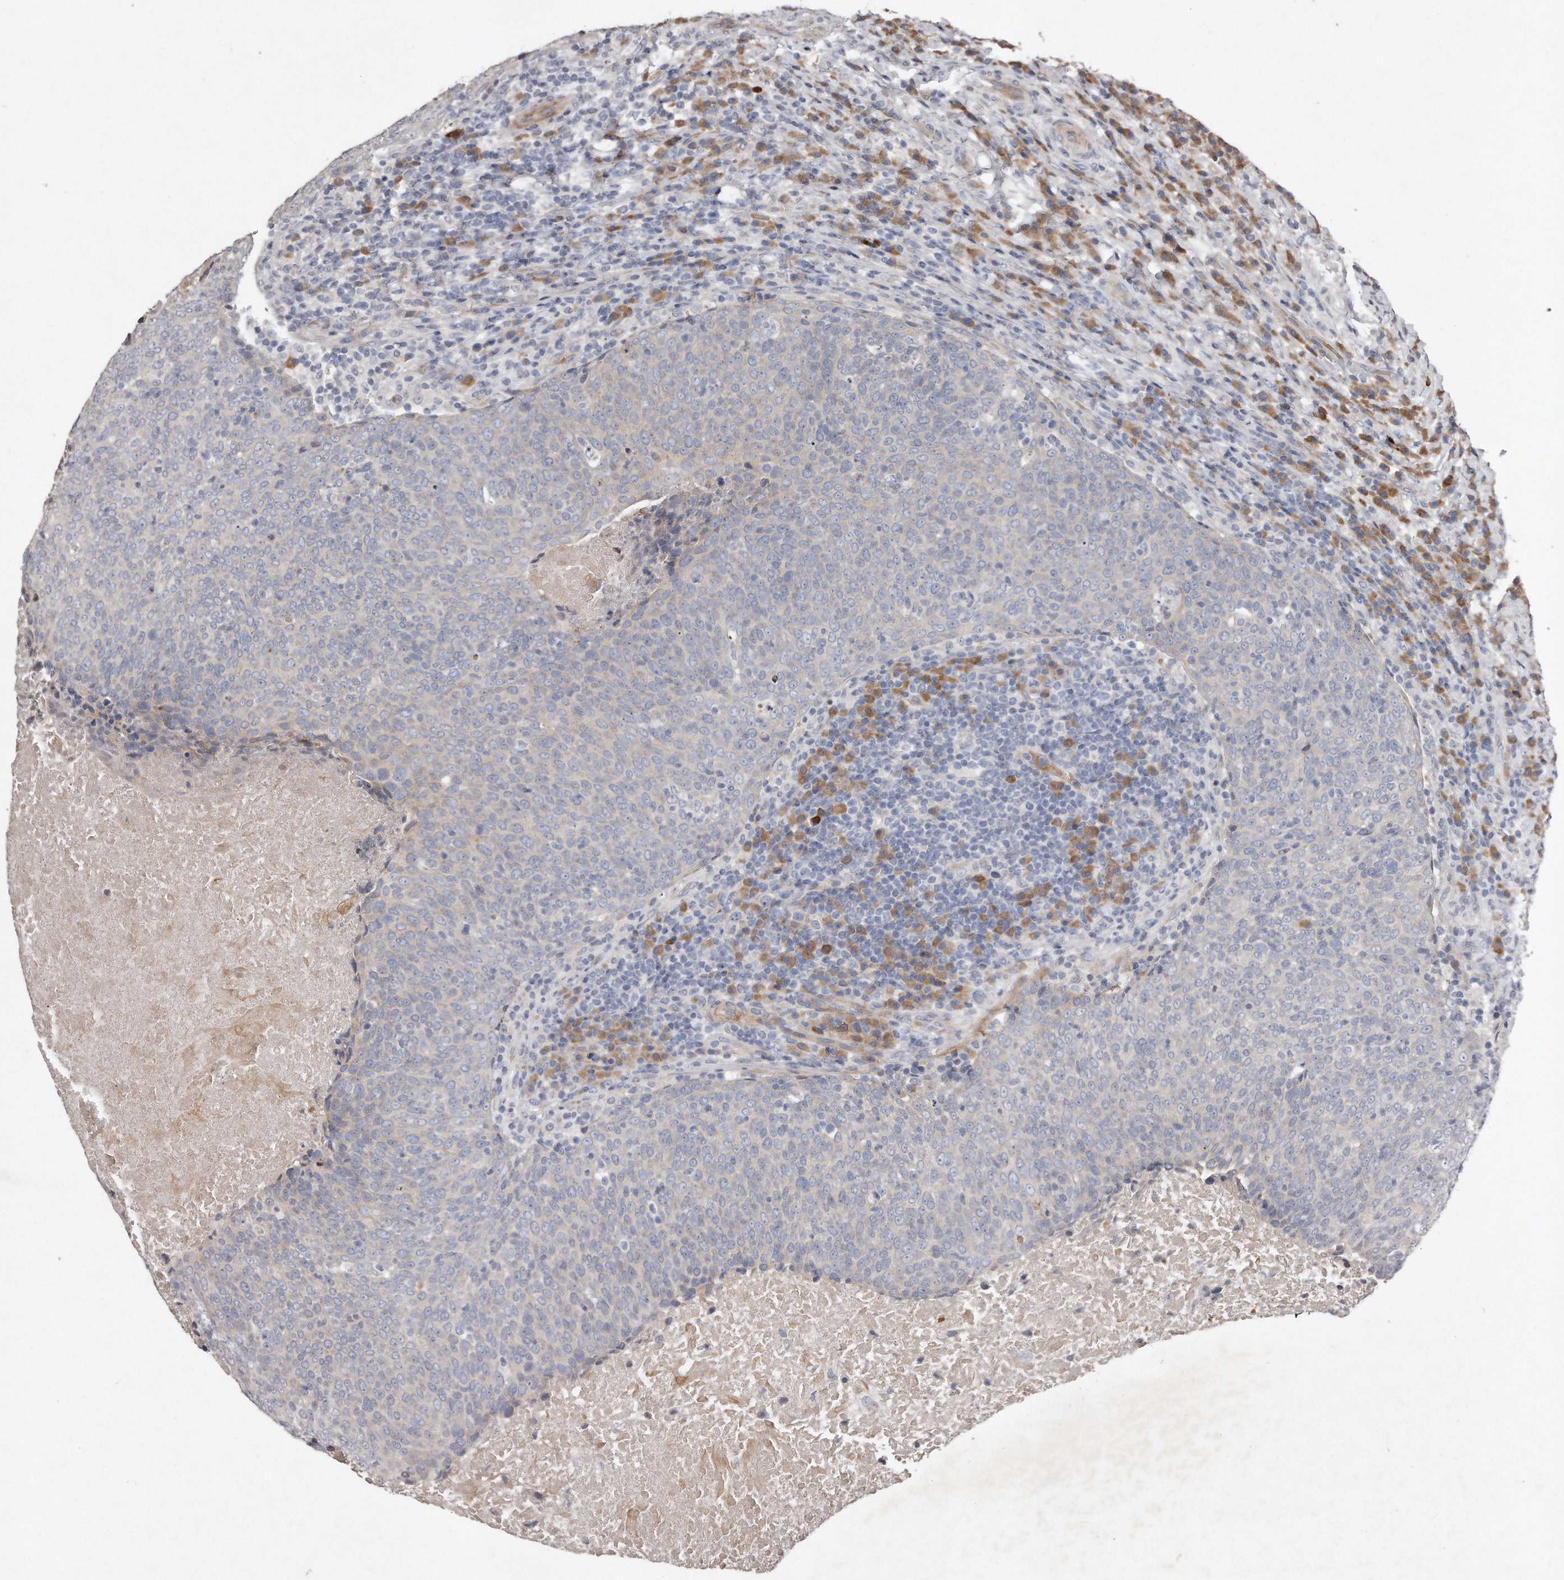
{"staining": {"intensity": "negative", "quantity": "none", "location": "none"}, "tissue": "head and neck cancer", "cell_type": "Tumor cells", "image_type": "cancer", "snomed": [{"axis": "morphology", "description": "Squamous cell carcinoma, NOS"}, {"axis": "morphology", "description": "Squamous cell carcinoma, metastatic, NOS"}, {"axis": "topography", "description": "Lymph node"}, {"axis": "topography", "description": "Head-Neck"}], "caption": "Immunohistochemistry of human head and neck cancer (metastatic squamous cell carcinoma) displays no staining in tumor cells.", "gene": "TECR", "patient": {"sex": "male", "age": 62}}